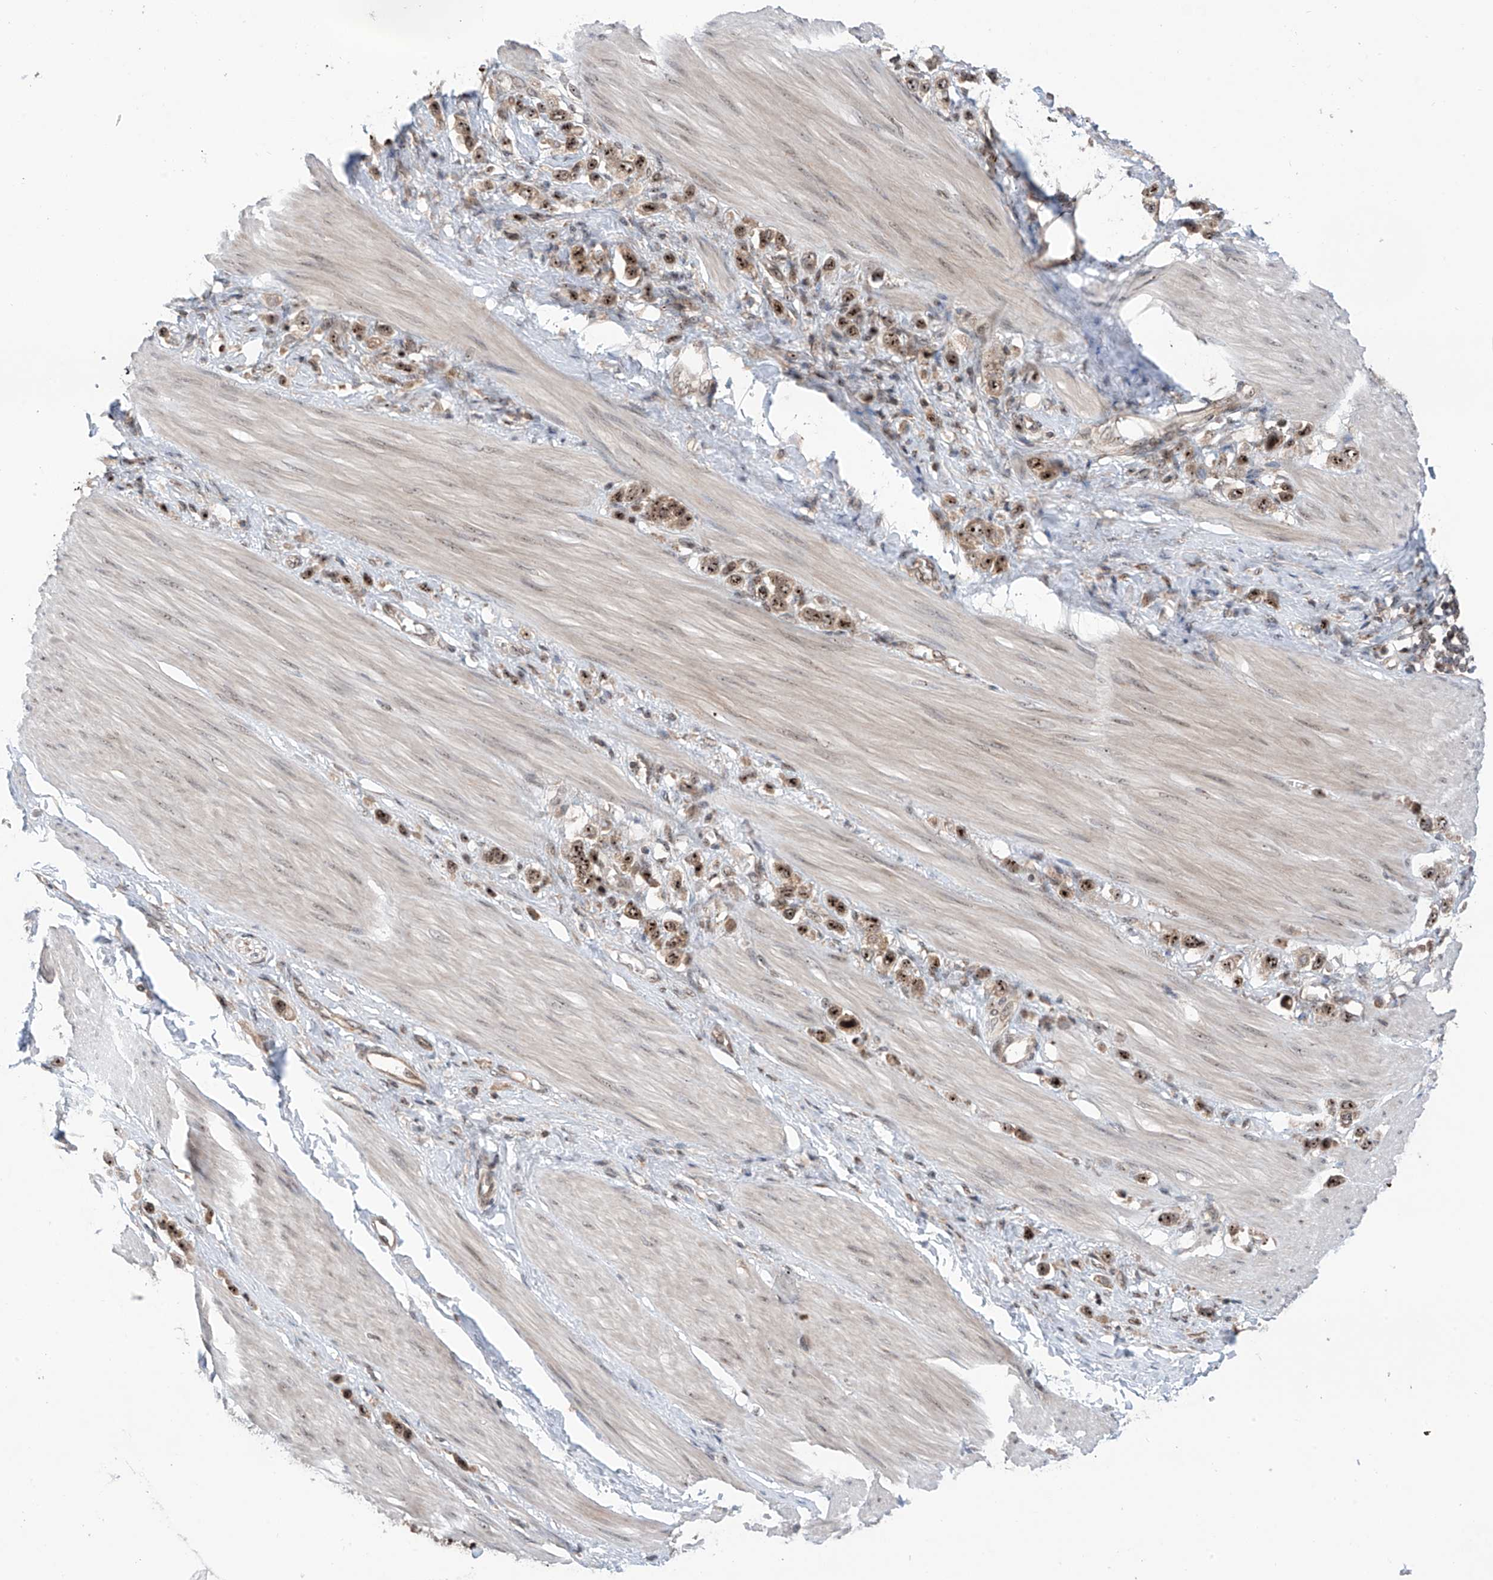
{"staining": {"intensity": "strong", "quantity": ">75%", "location": "cytoplasmic/membranous,nuclear"}, "tissue": "stomach cancer", "cell_type": "Tumor cells", "image_type": "cancer", "snomed": [{"axis": "morphology", "description": "Adenocarcinoma, NOS"}, {"axis": "topography", "description": "Stomach"}], "caption": "Human stomach cancer (adenocarcinoma) stained for a protein (brown) reveals strong cytoplasmic/membranous and nuclear positive expression in approximately >75% of tumor cells.", "gene": "C1orf131", "patient": {"sex": "female", "age": 65}}